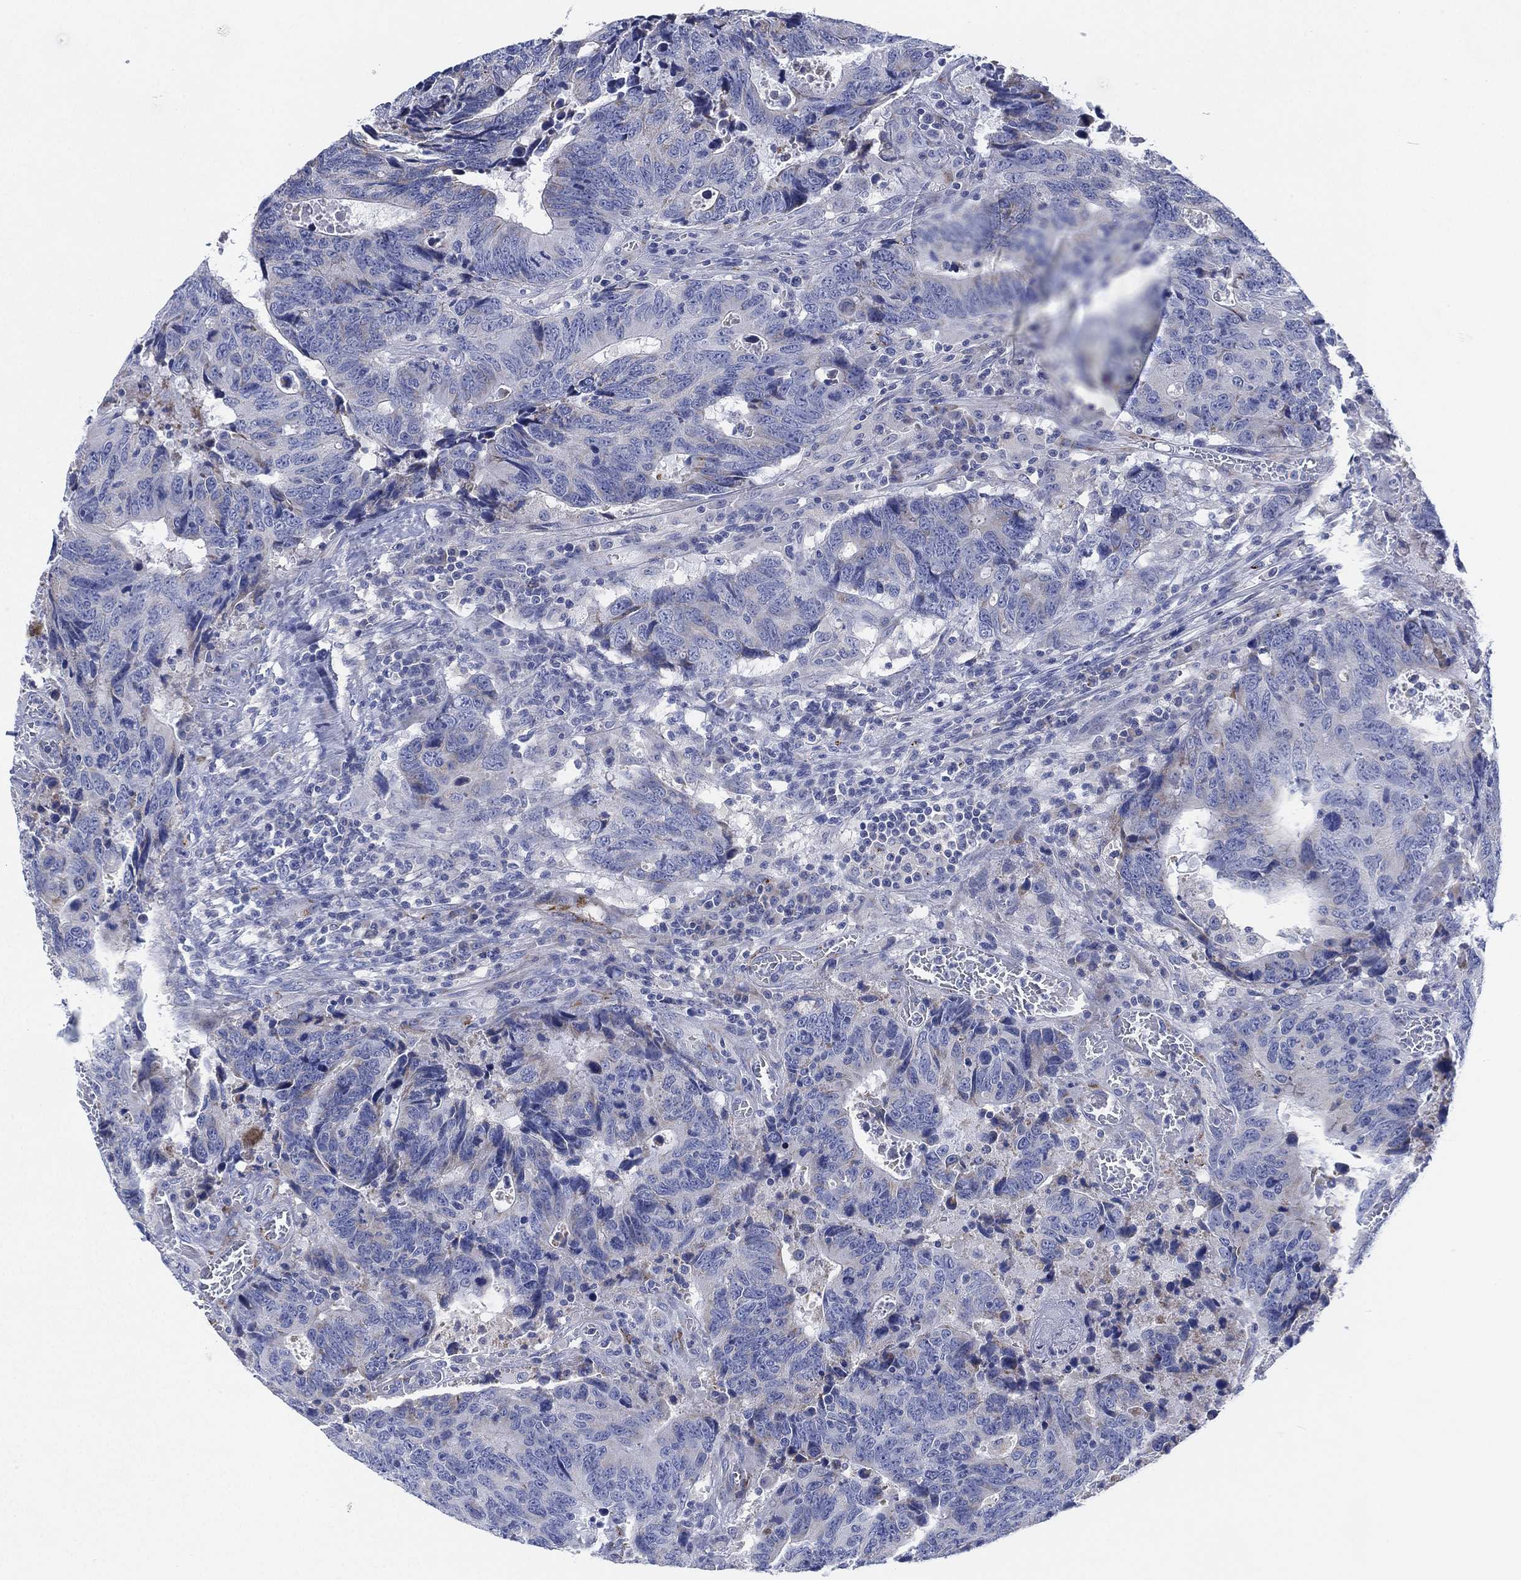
{"staining": {"intensity": "negative", "quantity": "none", "location": "none"}, "tissue": "colorectal cancer", "cell_type": "Tumor cells", "image_type": "cancer", "snomed": [{"axis": "morphology", "description": "Adenocarcinoma, NOS"}, {"axis": "topography", "description": "Colon"}], "caption": "High magnification brightfield microscopy of adenocarcinoma (colorectal) stained with DAB (3,3'-diaminobenzidine) (brown) and counterstained with hematoxylin (blue): tumor cells show no significant expression. (DAB (3,3'-diaminobenzidine) IHC visualized using brightfield microscopy, high magnification).", "gene": "ADAD2", "patient": {"sex": "female", "age": 77}}